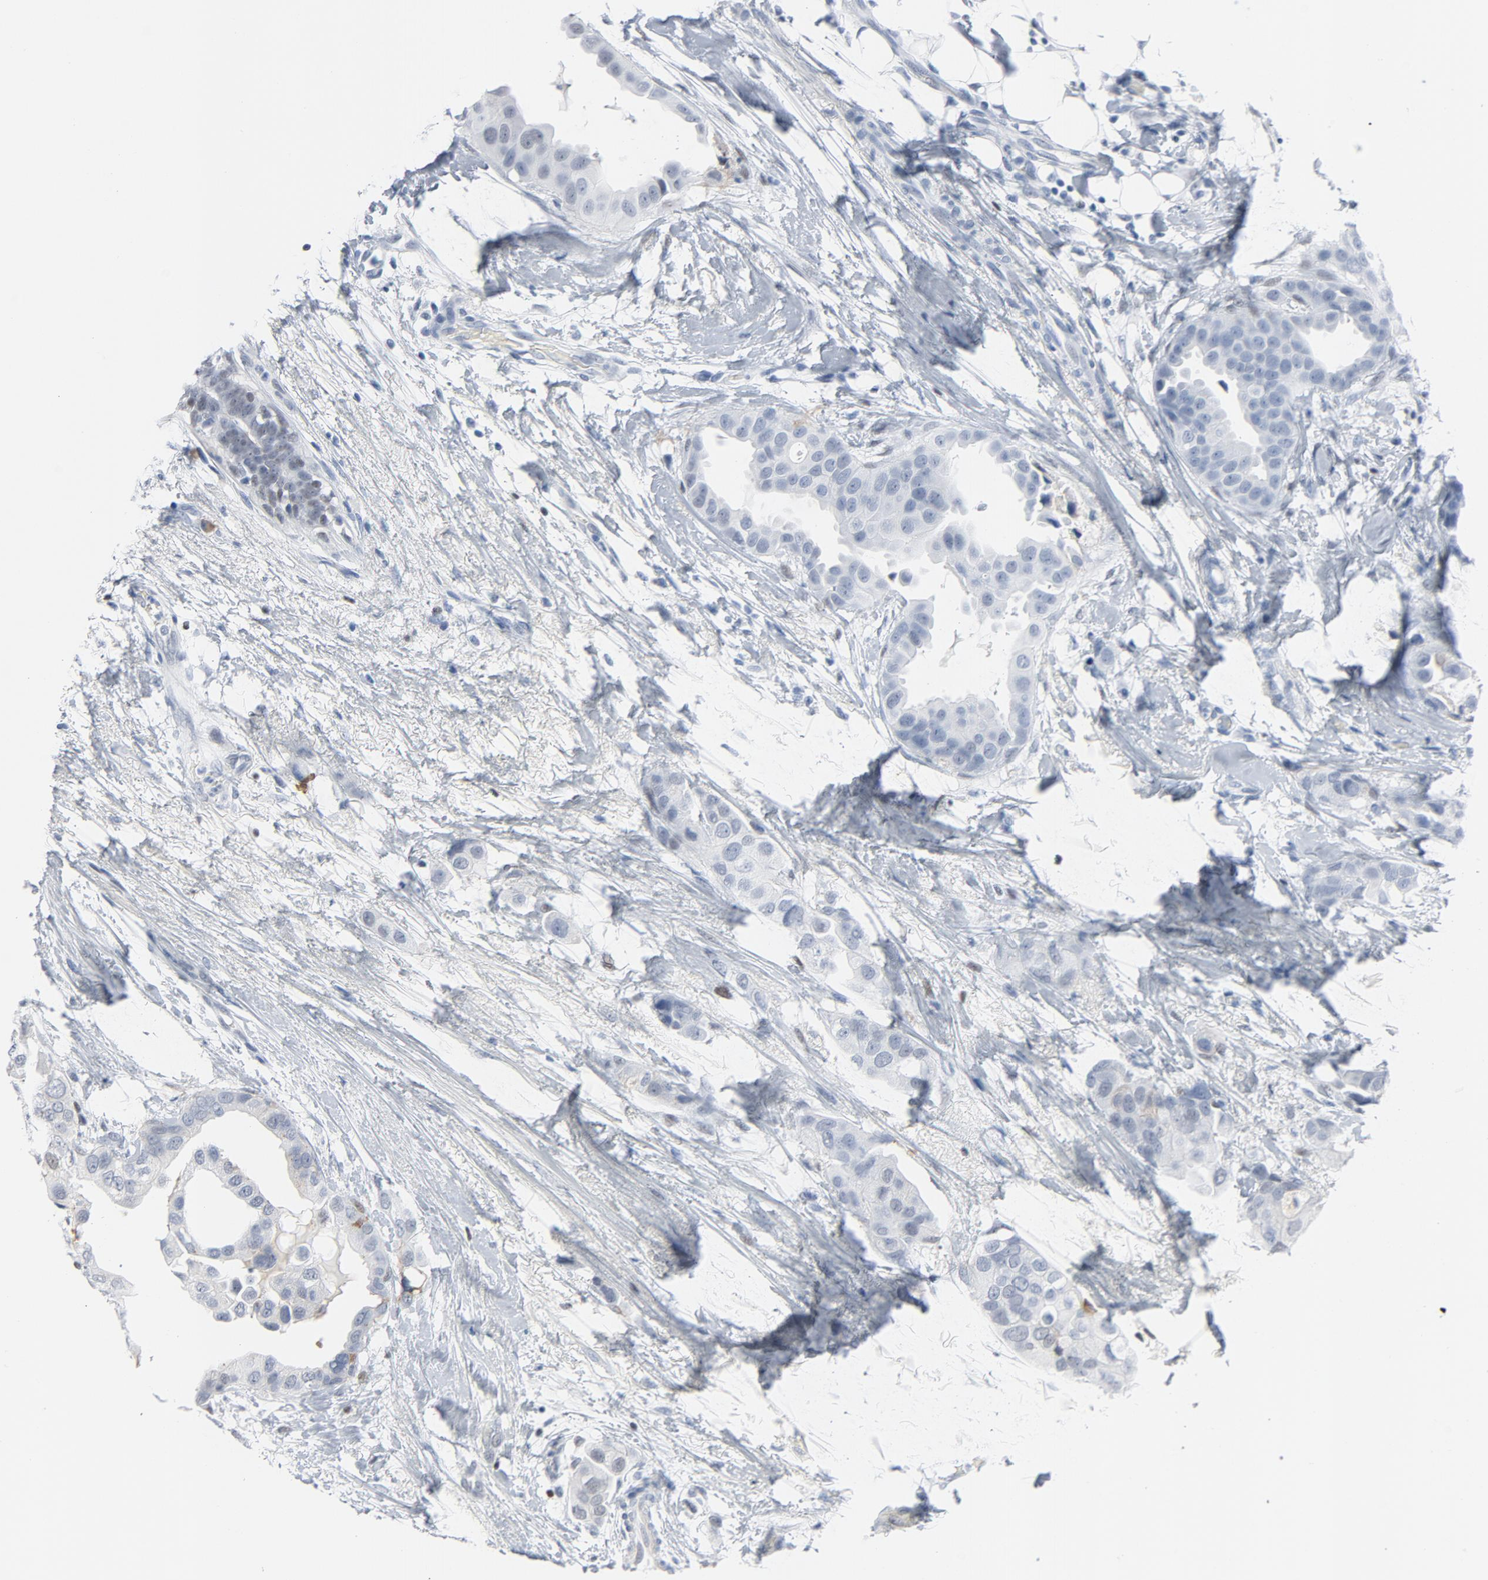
{"staining": {"intensity": "negative", "quantity": "none", "location": "none"}, "tissue": "breast cancer", "cell_type": "Tumor cells", "image_type": "cancer", "snomed": [{"axis": "morphology", "description": "Duct carcinoma"}, {"axis": "topography", "description": "Breast"}], "caption": "The photomicrograph shows no significant positivity in tumor cells of invasive ductal carcinoma (breast).", "gene": "FOXP1", "patient": {"sex": "female", "age": 40}}